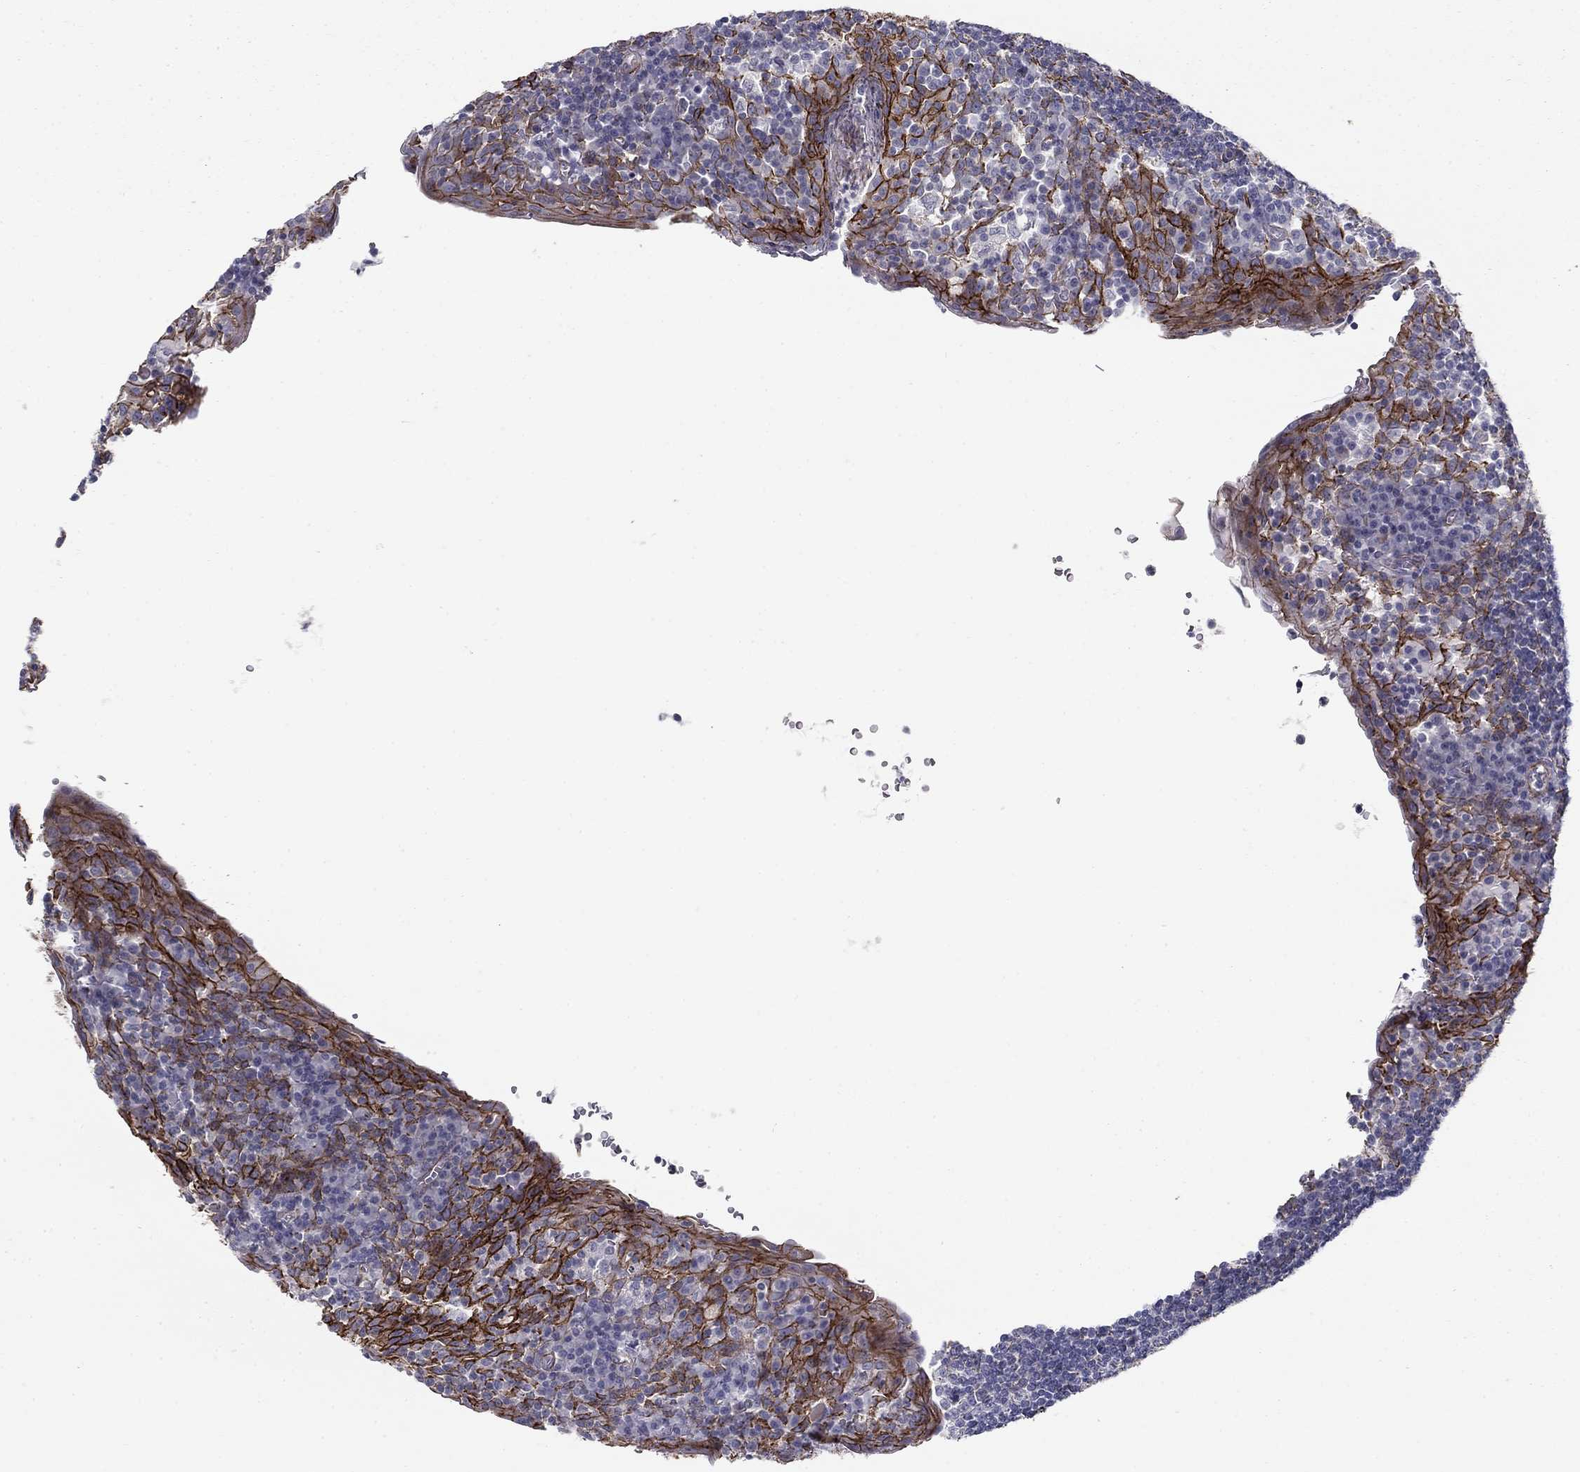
{"staining": {"intensity": "negative", "quantity": "none", "location": "none"}, "tissue": "tonsil", "cell_type": "Germinal center cells", "image_type": "normal", "snomed": [{"axis": "morphology", "description": "Normal tissue, NOS"}, {"axis": "topography", "description": "Tonsil"}], "caption": "A high-resolution micrograph shows IHC staining of unremarkable tonsil, which reveals no significant expression in germinal center cells.", "gene": "KRBA1", "patient": {"sex": "female", "age": 13}}